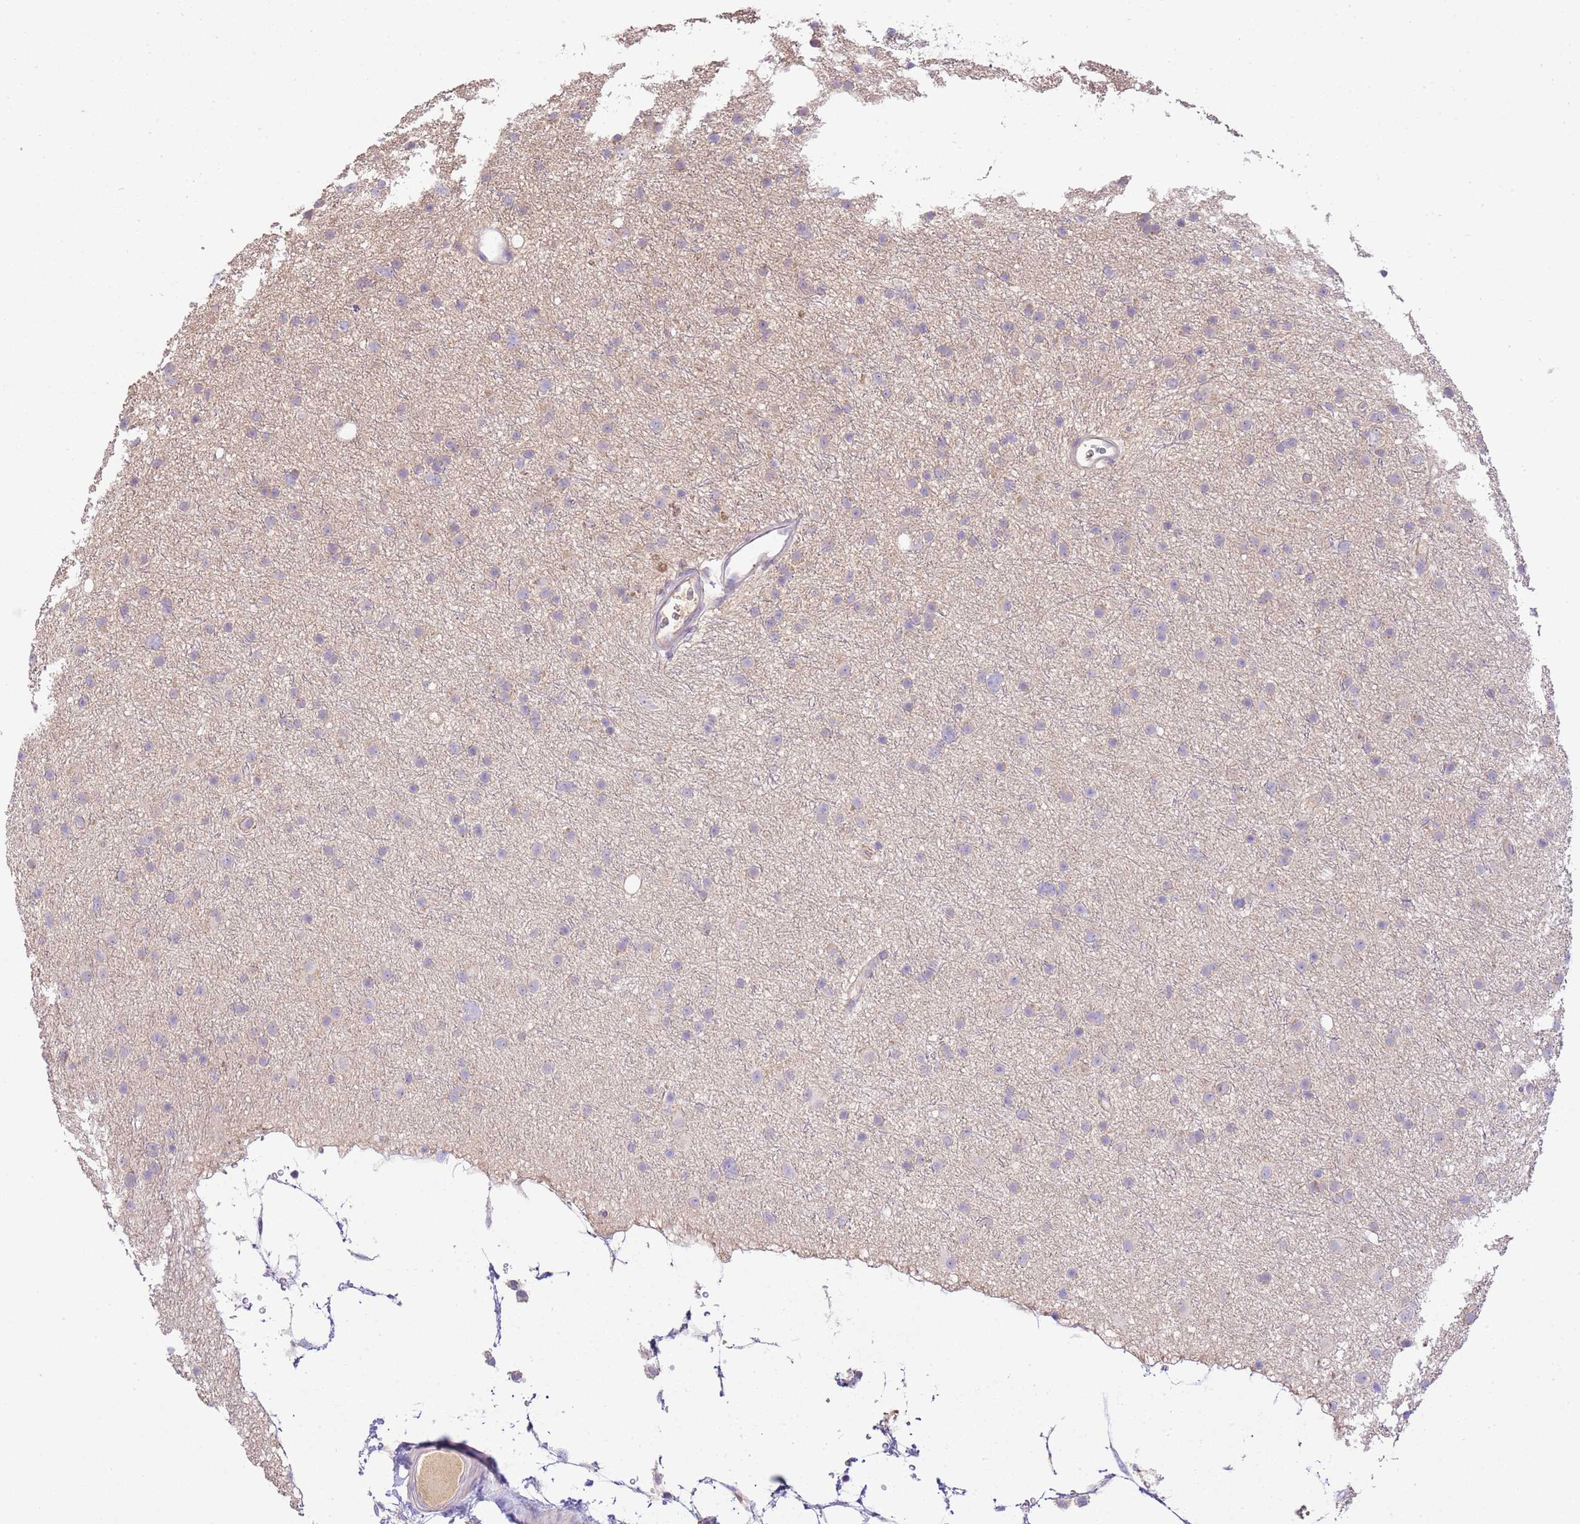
{"staining": {"intensity": "negative", "quantity": "none", "location": "none"}, "tissue": "glioma", "cell_type": "Tumor cells", "image_type": "cancer", "snomed": [{"axis": "morphology", "description": "Glioma, malignant, Low grade"}, {"axis": "topography", "description": "Cerebral cortex"}], "caption": "Protein analysis of malignant glioma (low-grade) exhibits no significant positivity in tumor cells.", "gene": "IL2RG", "patient": {"sex": "female", "age": 39}}